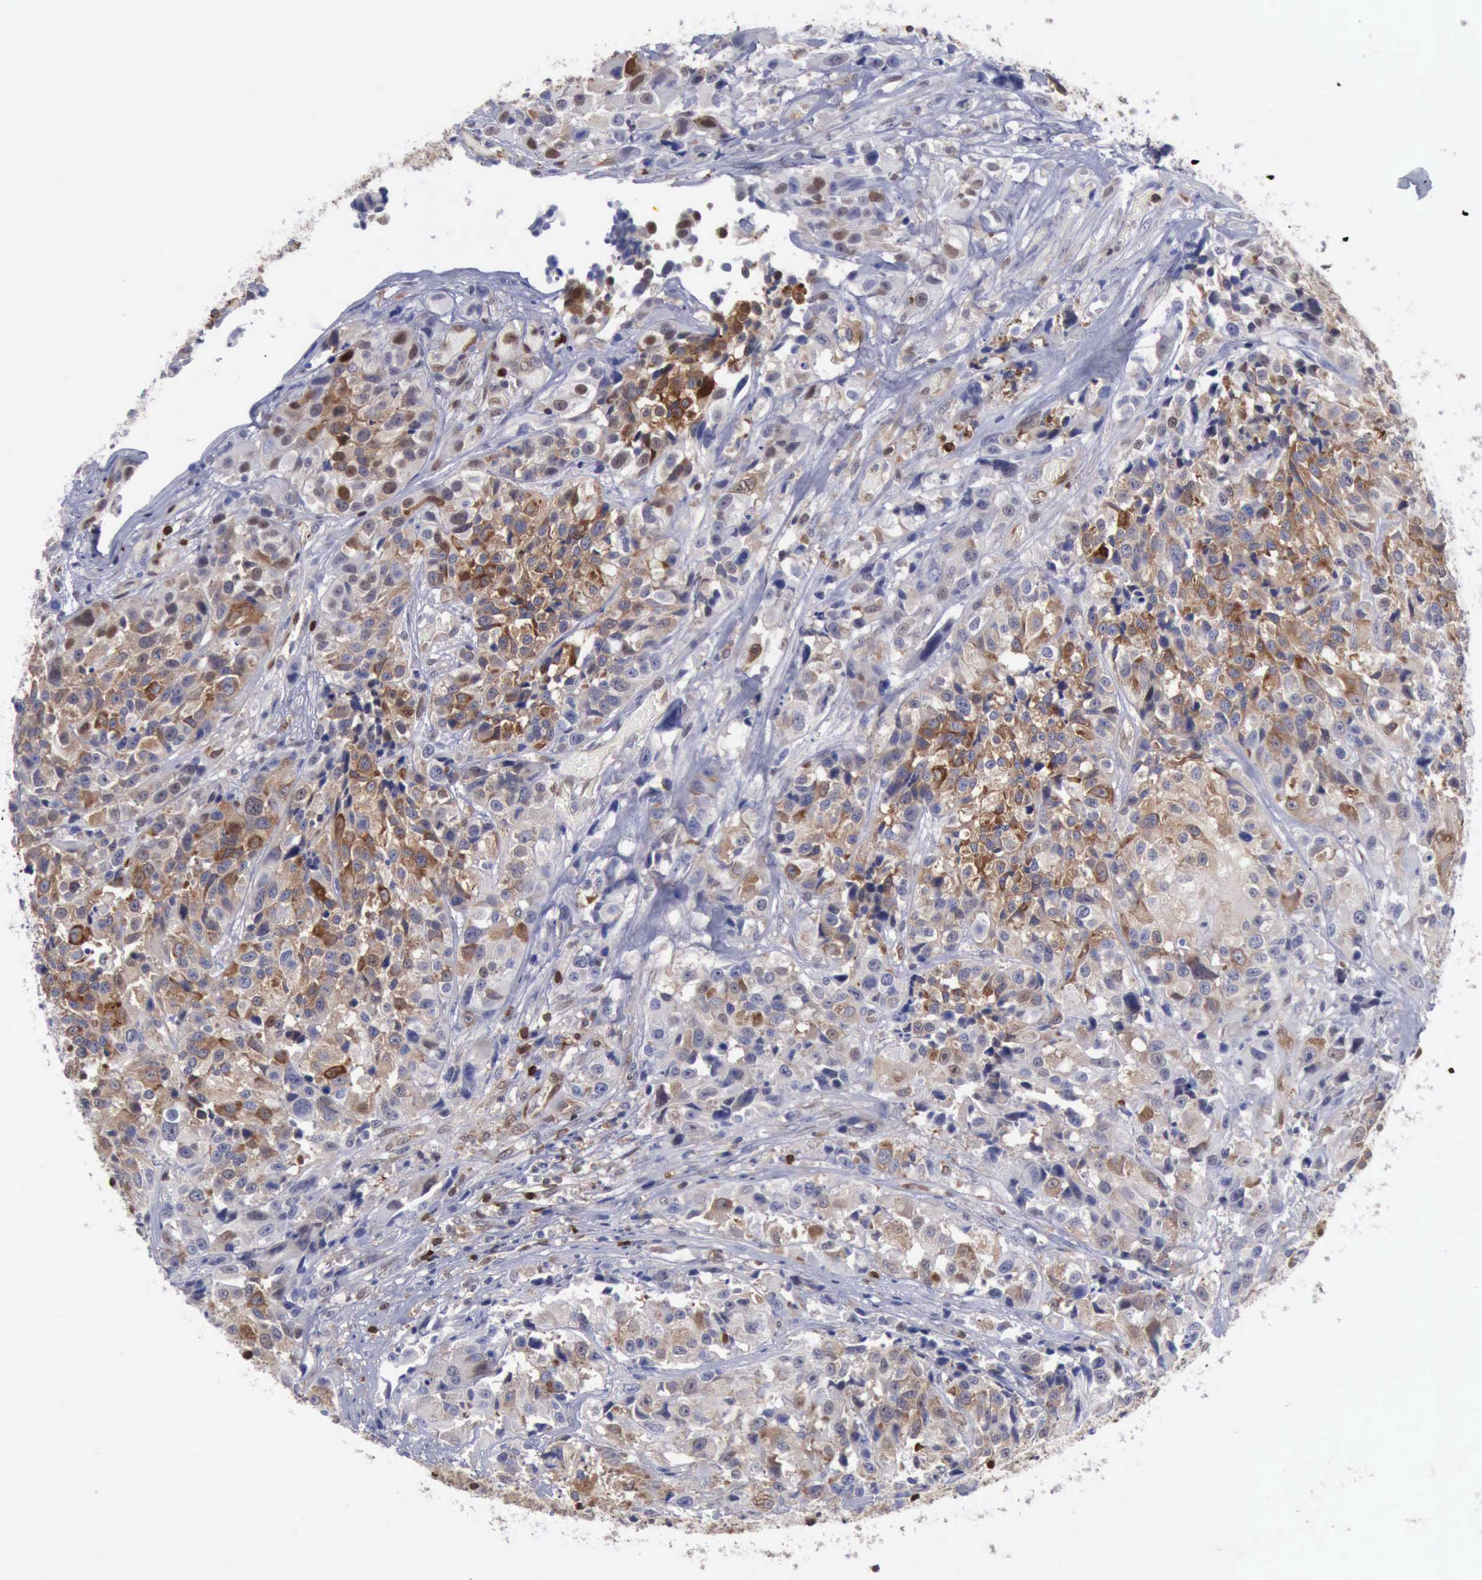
{"staining": {"intensity": "moderate", "quantity": ">75%", "location": "cytoplasmic/membranous"}, "tissue": "urothelial cancer", "cell_type": "Tumor cells", "image_type": "cancer", "snomed": [{"axis": "morphology", "description": "Urothelial carcinoma, High grade"}, {"axis": "topography", "description": "Urinary bladder"}], "caption": "There is medium levels of moderate cytoplasmic/membranous expression in tumor cells of urothelial carcinoma (high-grade), as demonstrated by immunohistochemical staining (brown color).", "gene": "PDCD4", "patient": {"sex": "female", "age": 81}}